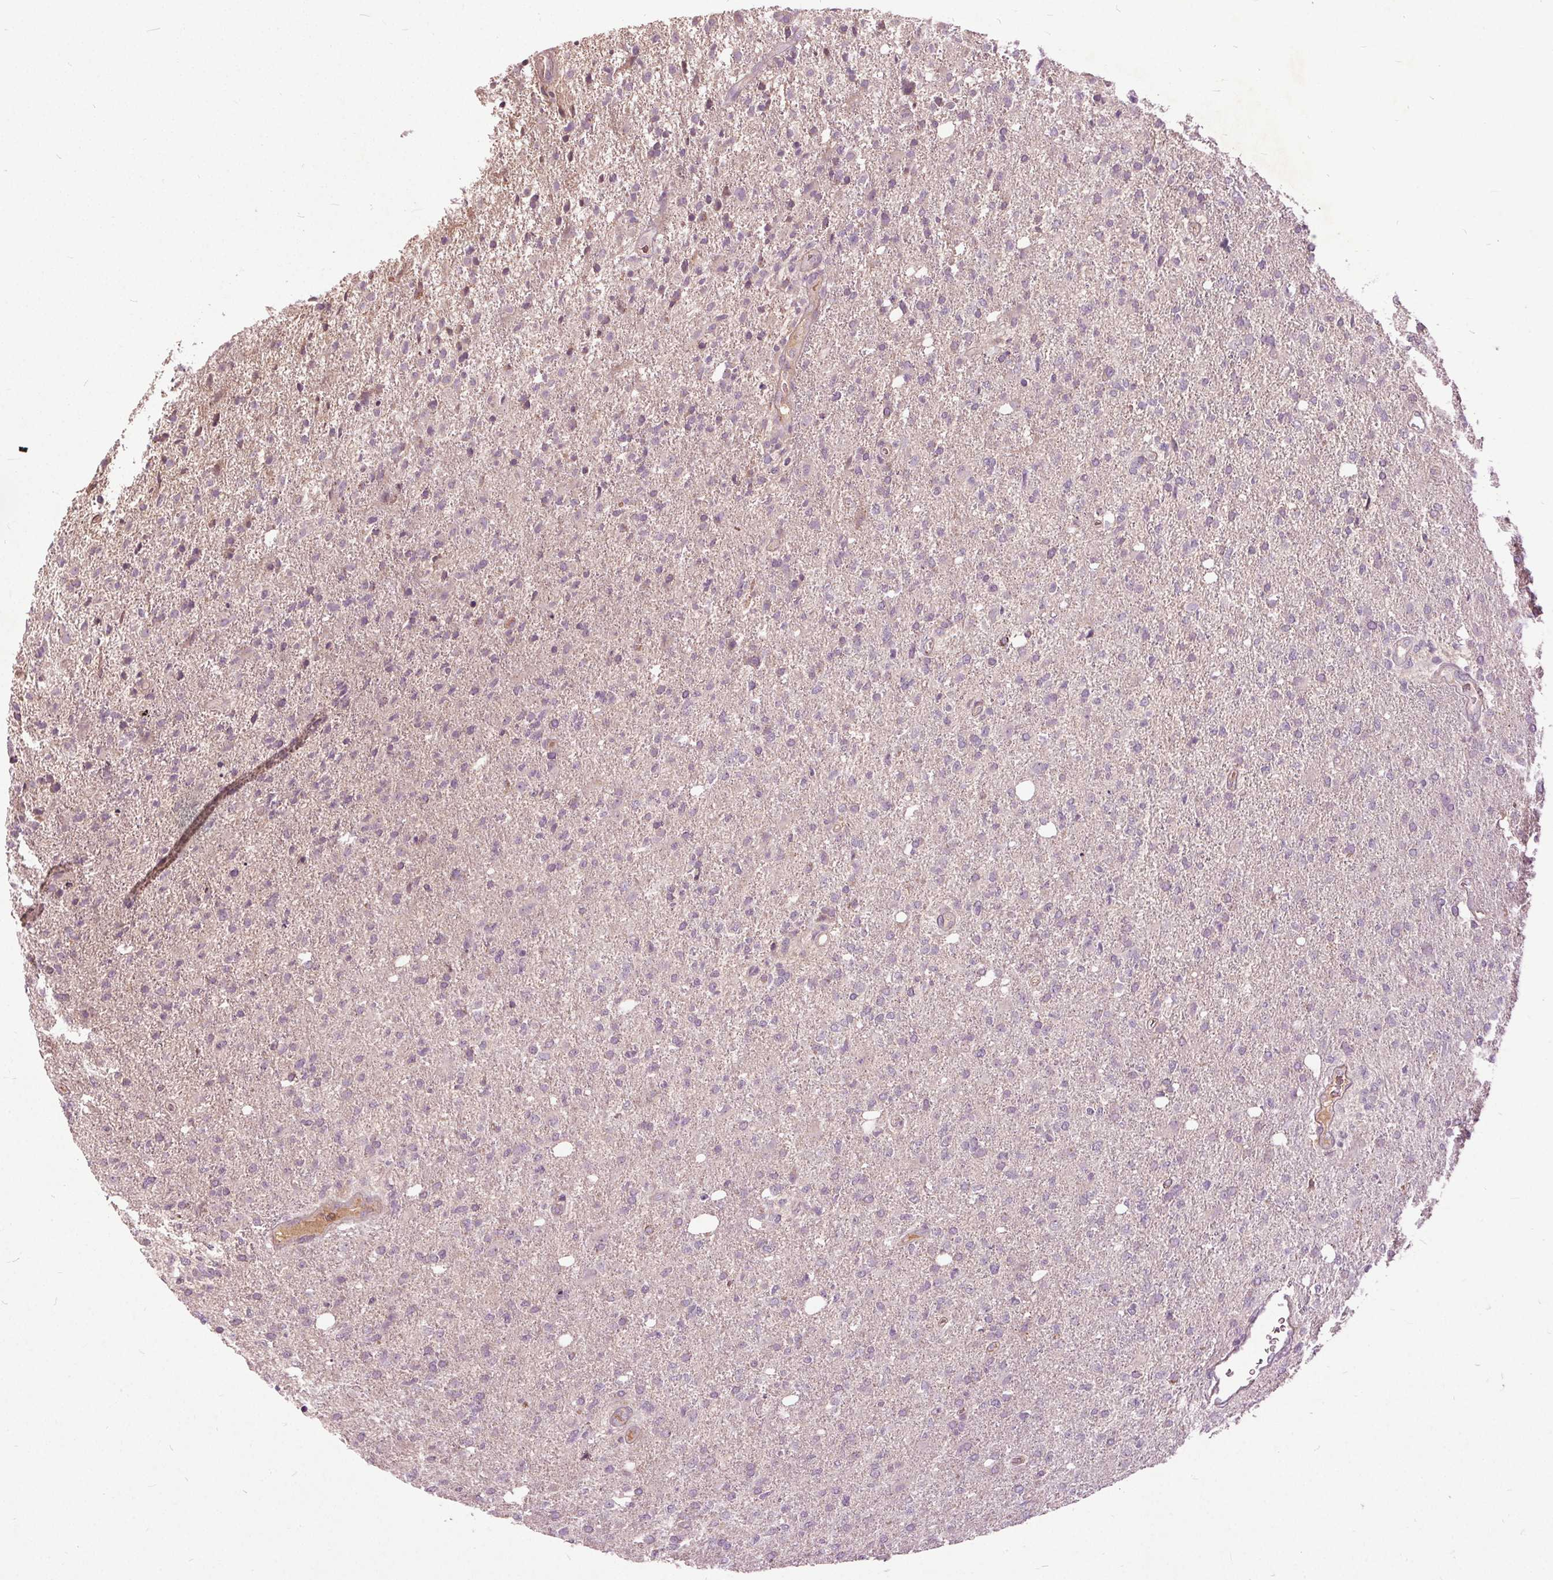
{"staining": {"intensity": "weak", "quantity": "<25%", "location": "cytoplasmic/membranous"}, "tissue": "glioma", "cell_type": "Tumor cells", "image_type": "cancer", "snomed": [{"axis": "morphology", "description": "Glioma, malignant, High grade"}, {"axis": "topography", "description": "Cerebral cortex"}], "caption": "A micrograph of glioma stained for a protein displays no brown staining in tumor cells.", "gene": "PDGFD", "patient": {"sex": "male", "age": 70}}